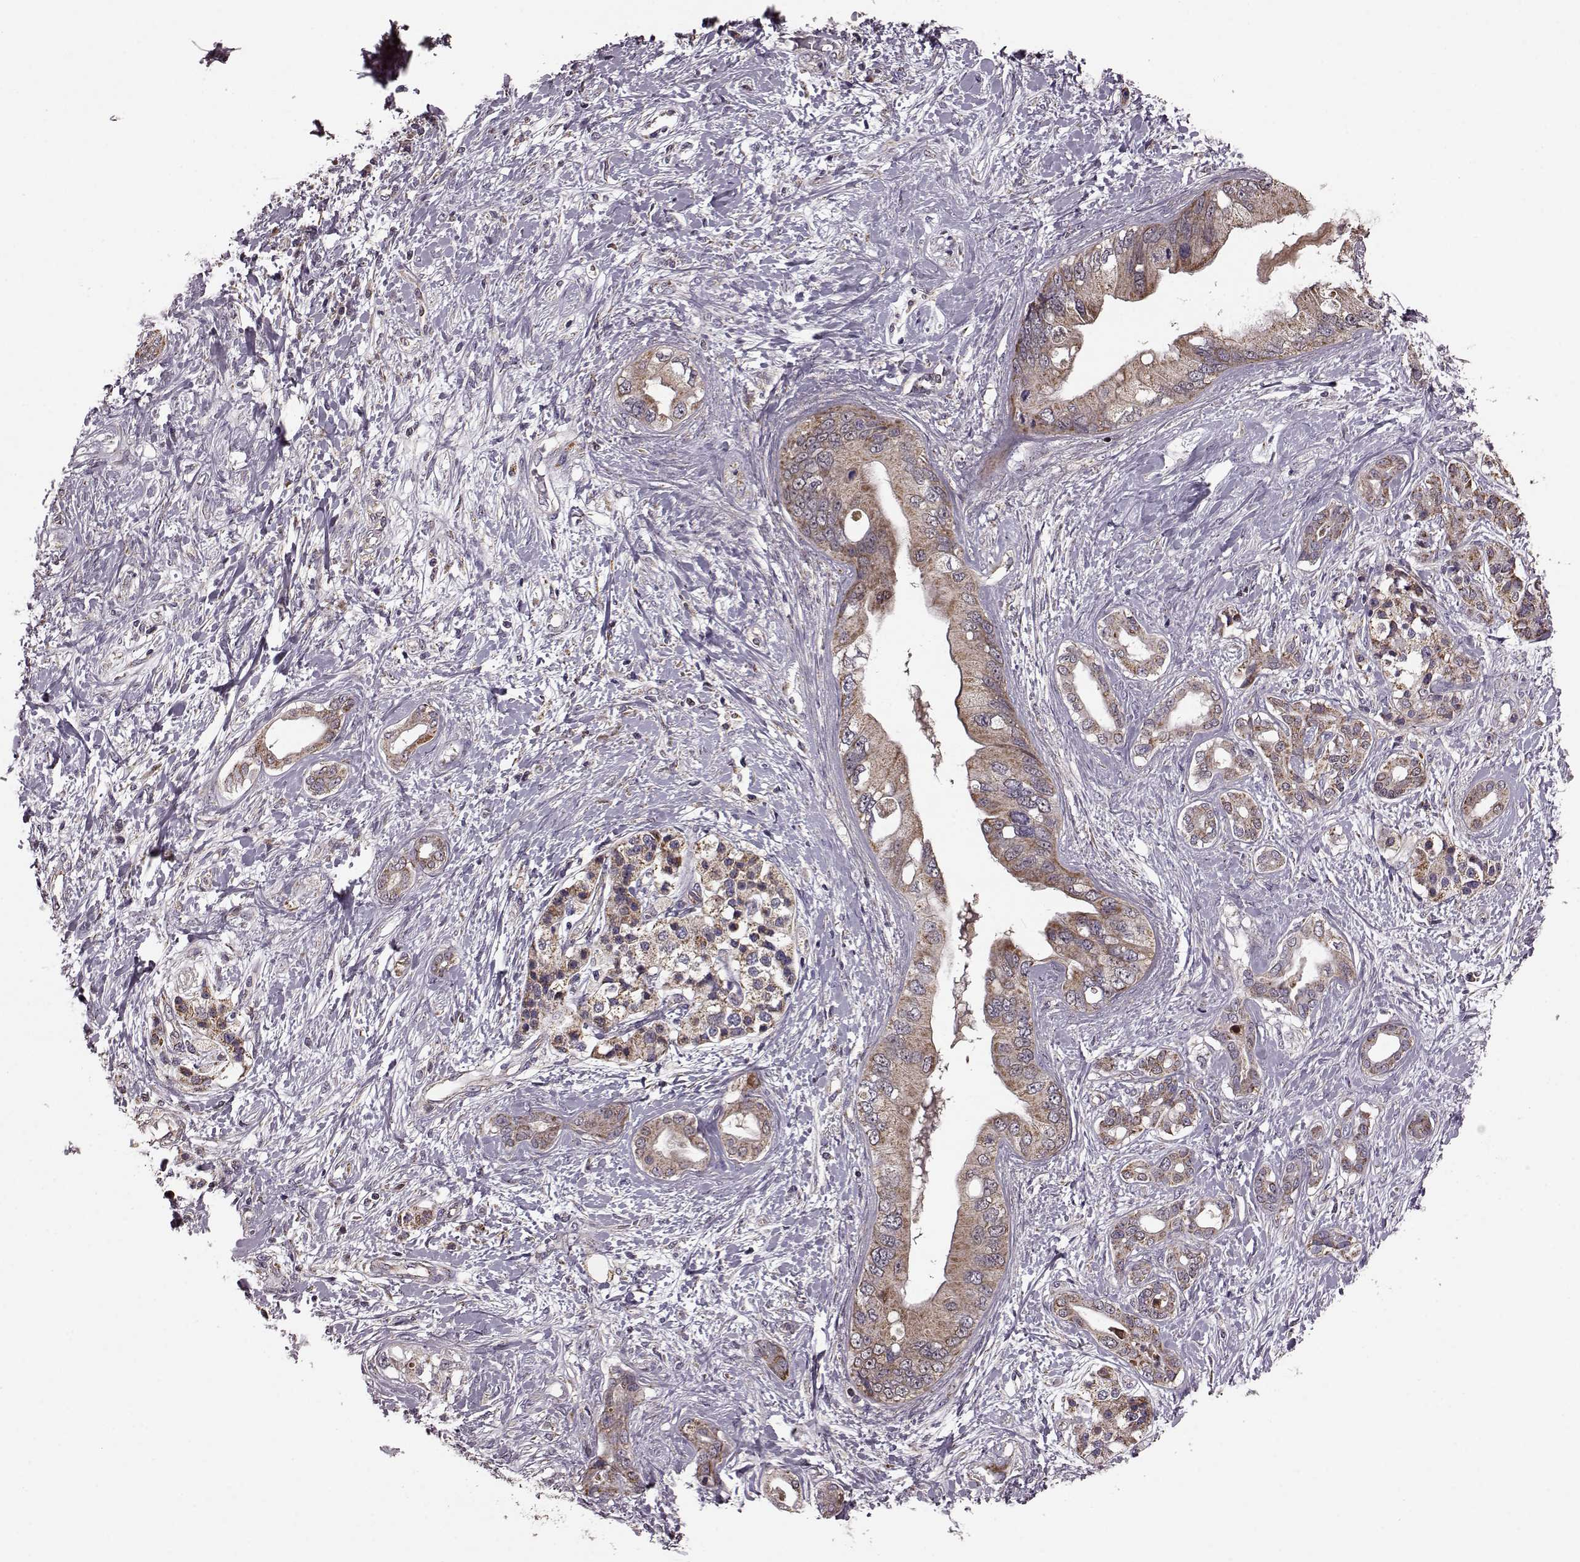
{"staining": {"intensity": "moderate", "quantity": ">75%", "location": "cytoplasmic/membranous"}, "tissue": "pancreatic cancer", "cell_type": "Tumor cells", "image_type": "cancer", "snomed": [{"axis": "morphology", "description": "Adenocarcinoma, NOS"}, {"axis": "topography", "description": "Pancreas"}], "caption": "High-magnification brightfield microscopy of pancreatic cancer stained with DAB (brown) and counterstained with hematoxylin (blue). tumor cells exhibit moderate cytoplasmic/membranous expression is appreciated in approximately>75% of cells.", "gene": "PUDP", "patient": {"sex": "female", "age": 56}}